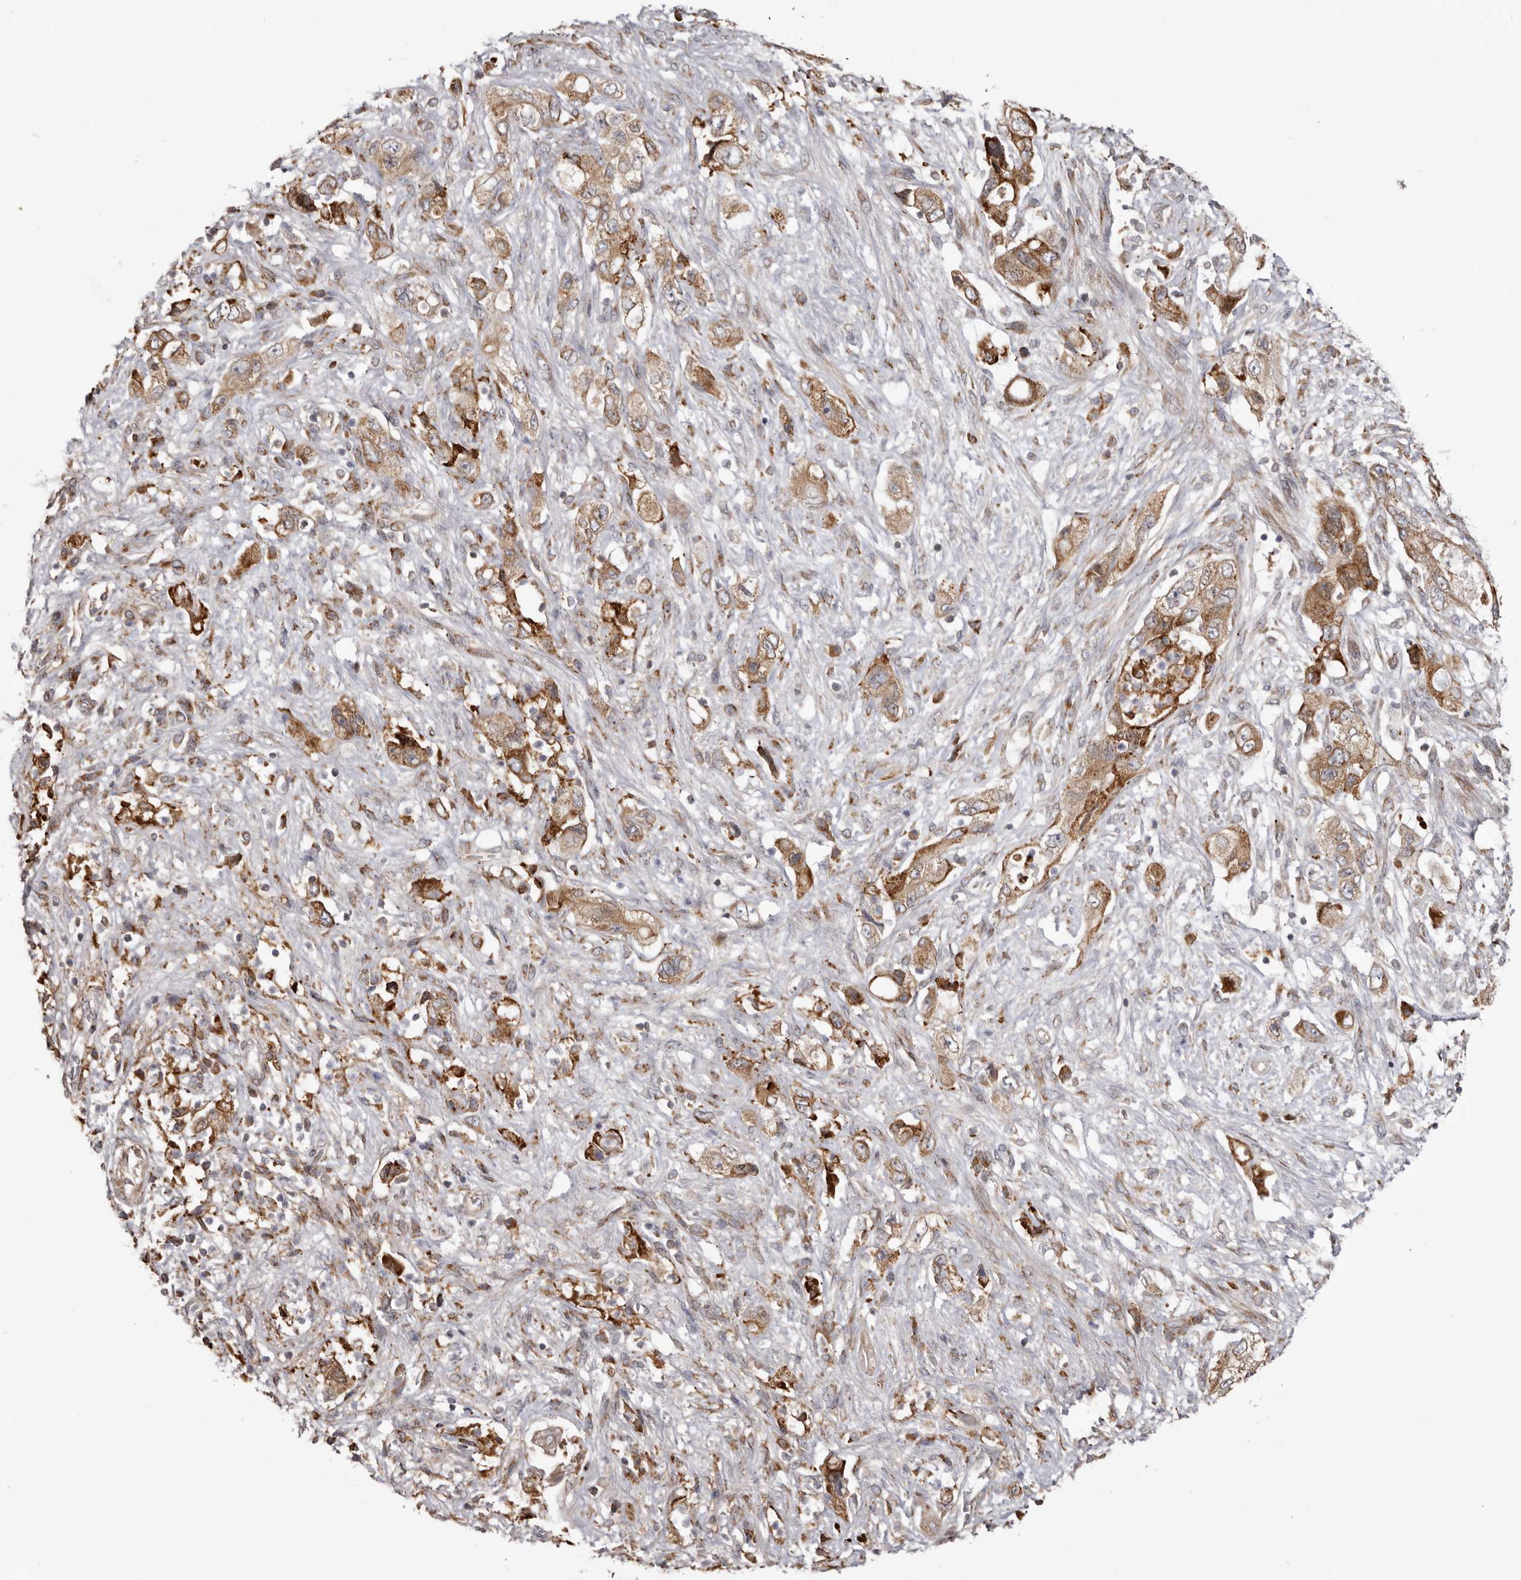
{"staining": {"intensity": "moderate", "quantity": "25%-75%", "location": "cytoplasmic/membranous"}, "tissue": "pancreatic cancer", "cell_type": "Tumor cells", "image_type": "cancer", "snomed": [{"axis": "morphology", "description": "Adenocarcinoma, NOS"}, {"axis": "topography", "description": "Pancreas"}], "caption": "Tumor cells demonstrate medium levels of moderate cytoplasmic/membranous positivity in approximately 25%-75% of cells in adenocarcinoma (pancreatic). (DAB IHC, brown staining for protein, blue staining for nuclei).", "gene": "NUP43", "patient": {"sex": "female", "age": 73}}